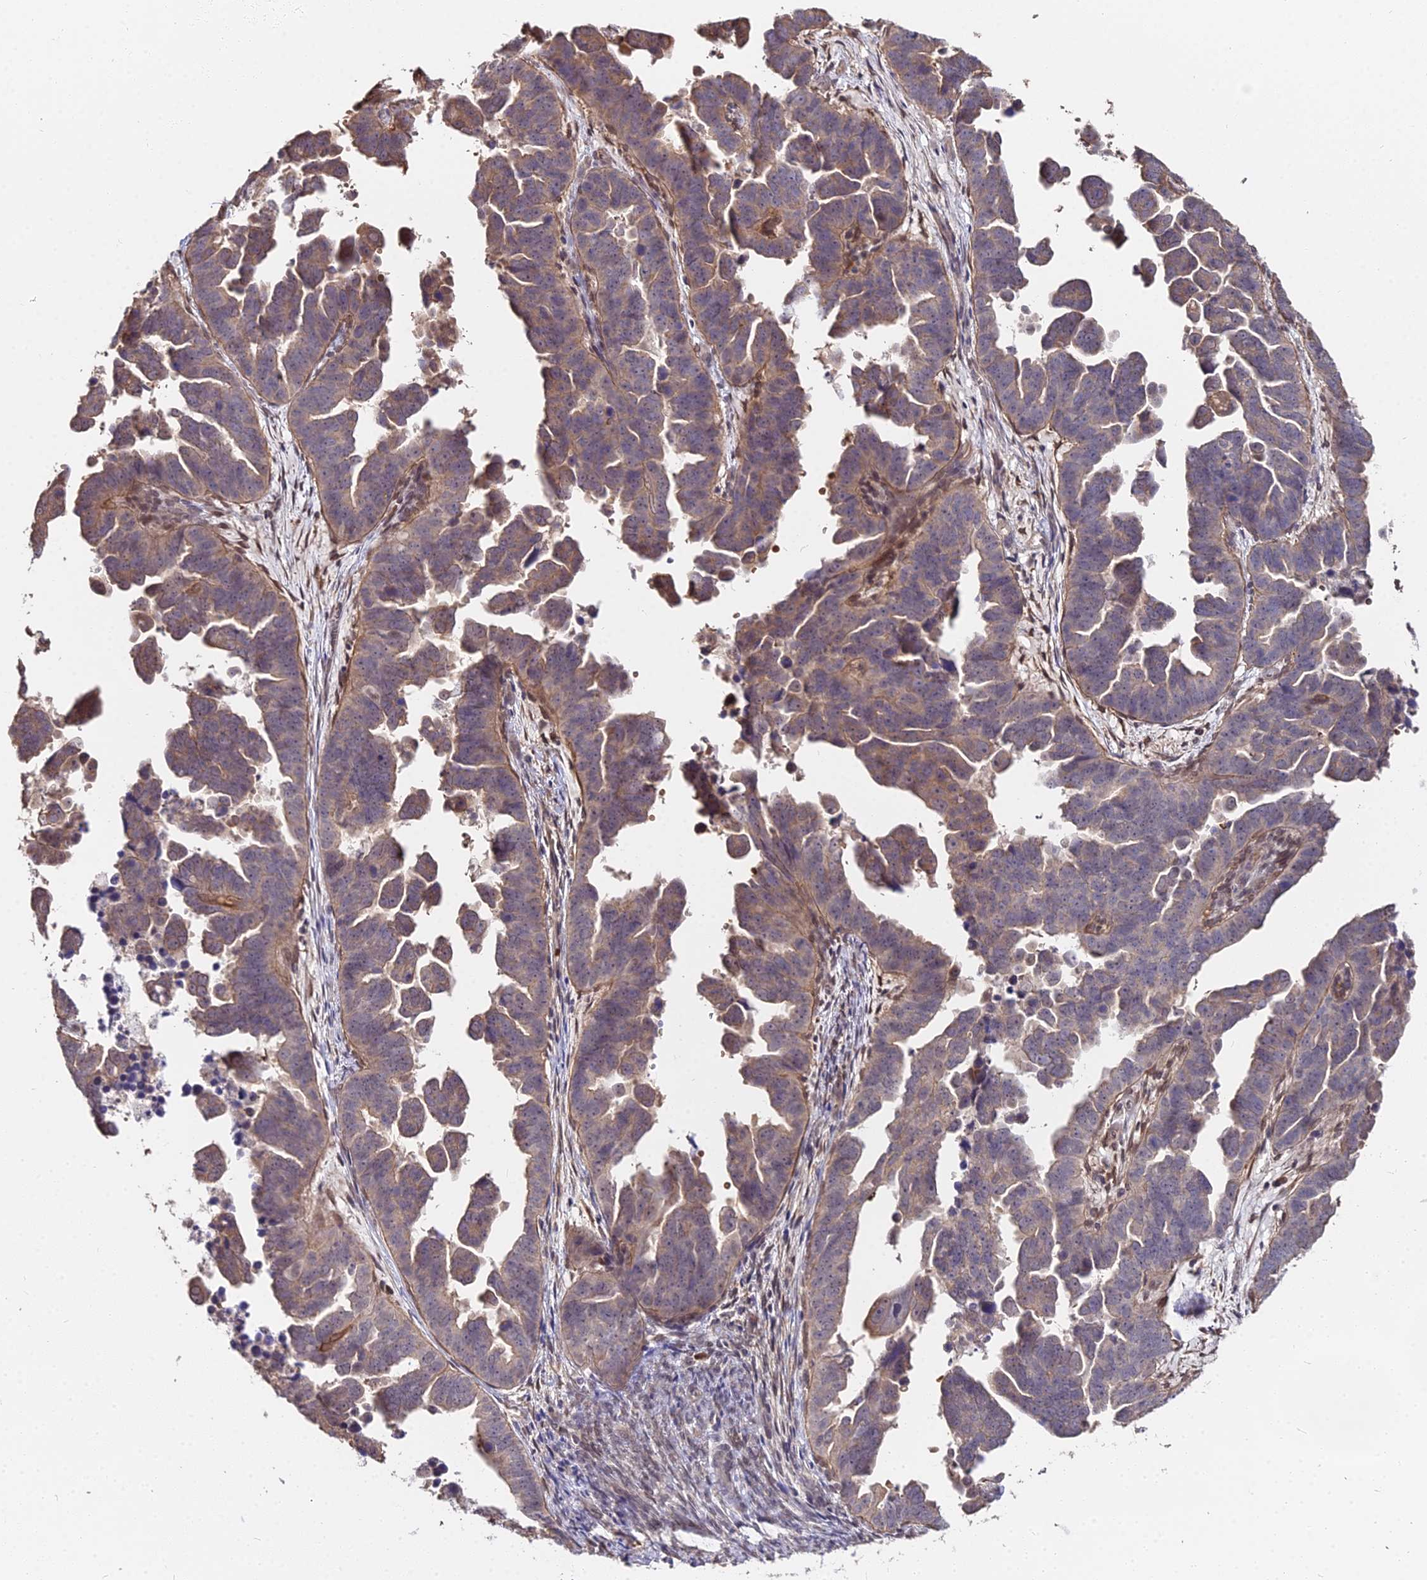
{"staining": {"intensity": "weak", "quantity": "25%-75%", "location": "cytoplasmic/membranous"}, "tissue": "endometrial cancer", "cell_type": "Tumor cells", "image_type": "cancer", "snomed": [{"axis": "morphology", "description": "Adenocarcinoma, NOS"}, {"axis": "topography", "description": "Endometrium"}], "caption": "A brown stain shows weak cytoplasmic/membranous positivity of a protein in endometrial cancer tumor cells. The protein is stained brown, and the nuclei are stained in blue (DAB (3,3'-diaminobenzidine) IHC with brightfield microscopy, high magnification).", "gene": "ZDBF2", "patient": {"sex": "female", "age": 75}}